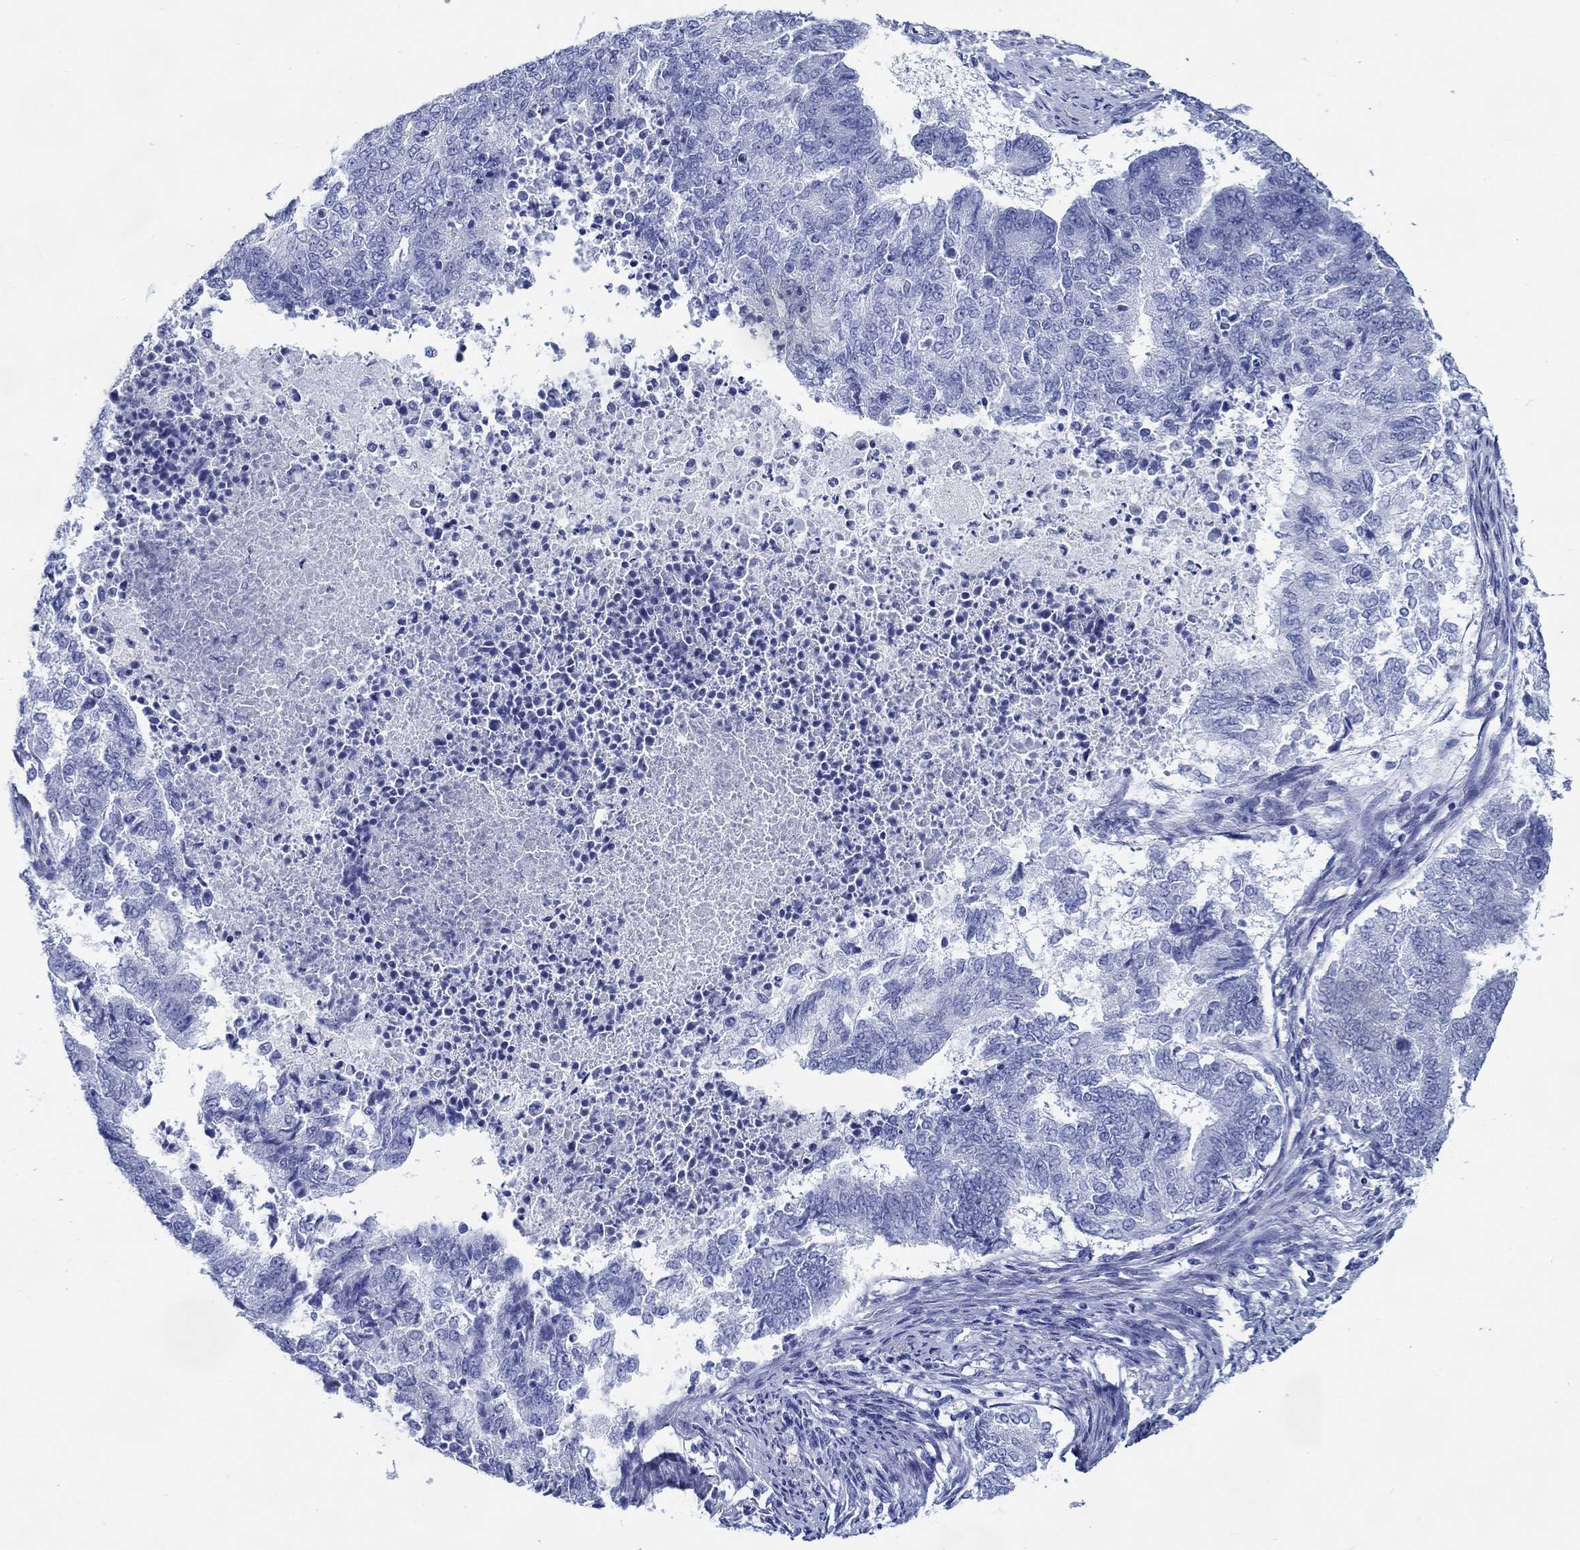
{"staining": {"intensity": "negative", "quantity": "none", "location": "none"}, "tissue": "endometrial cancer", "cell_type": "Tumor cells", "image_type": "cancer", "snomed": [{"axis": "morphology", "description": "Adenocarcinoma, NOS"}, {"axis": "topography", "description": "Endometrium"}], "caption": "This micrograph is of endometrial cancer (adenocarcinoma) stained with immunohistochemistry (IHC) to label a protein in brown with the nuclei are counter-stained blue. There is no positivity in tumor cells. The staining is performed using DAB brown chromogen with nuclei counter-stained in using hematoxylin.", "gene": "FBXO2", "patient": {"sex": "female", "age": 65}}